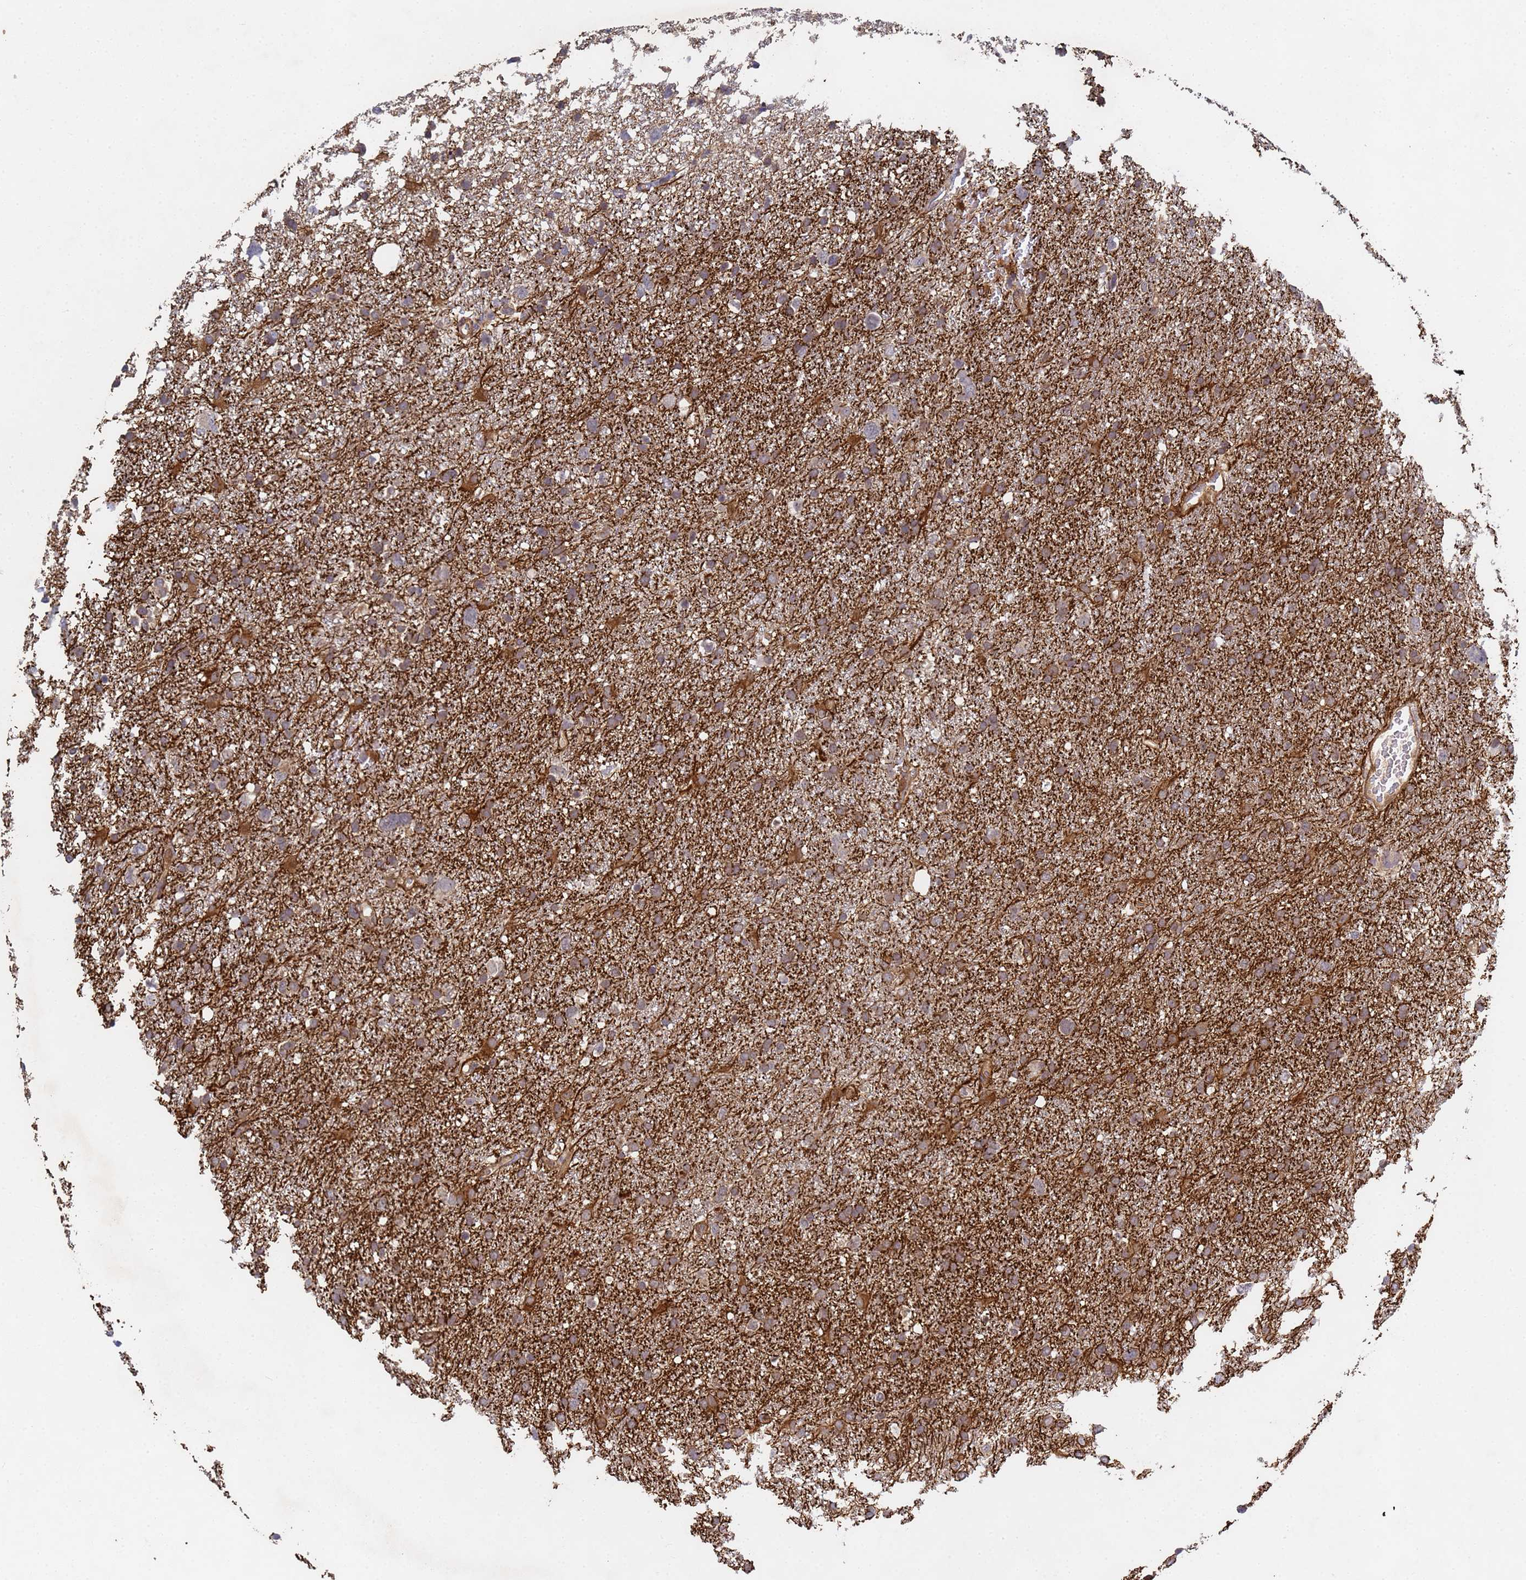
{"staining": {"intensity": "moderate", "quantity": ">75%", "location": "cytoplasmic/membranous"}, "tissue": "glioma", "cell_type": "Tumor cells", "image_type": "cancer", "snomed": [{"axis": "morphology", "description": "Glioma, malignant, High grade"}, {"axis": "topography", "description": "Brain"}], "caption": "High-grade glioma (malignant) stained for a protein demonstrates moderate cytoplasmic/membranous positivity in tumor cells.", "gene": "C8orf34", "patient": {"sex": "male", "age": 61}}